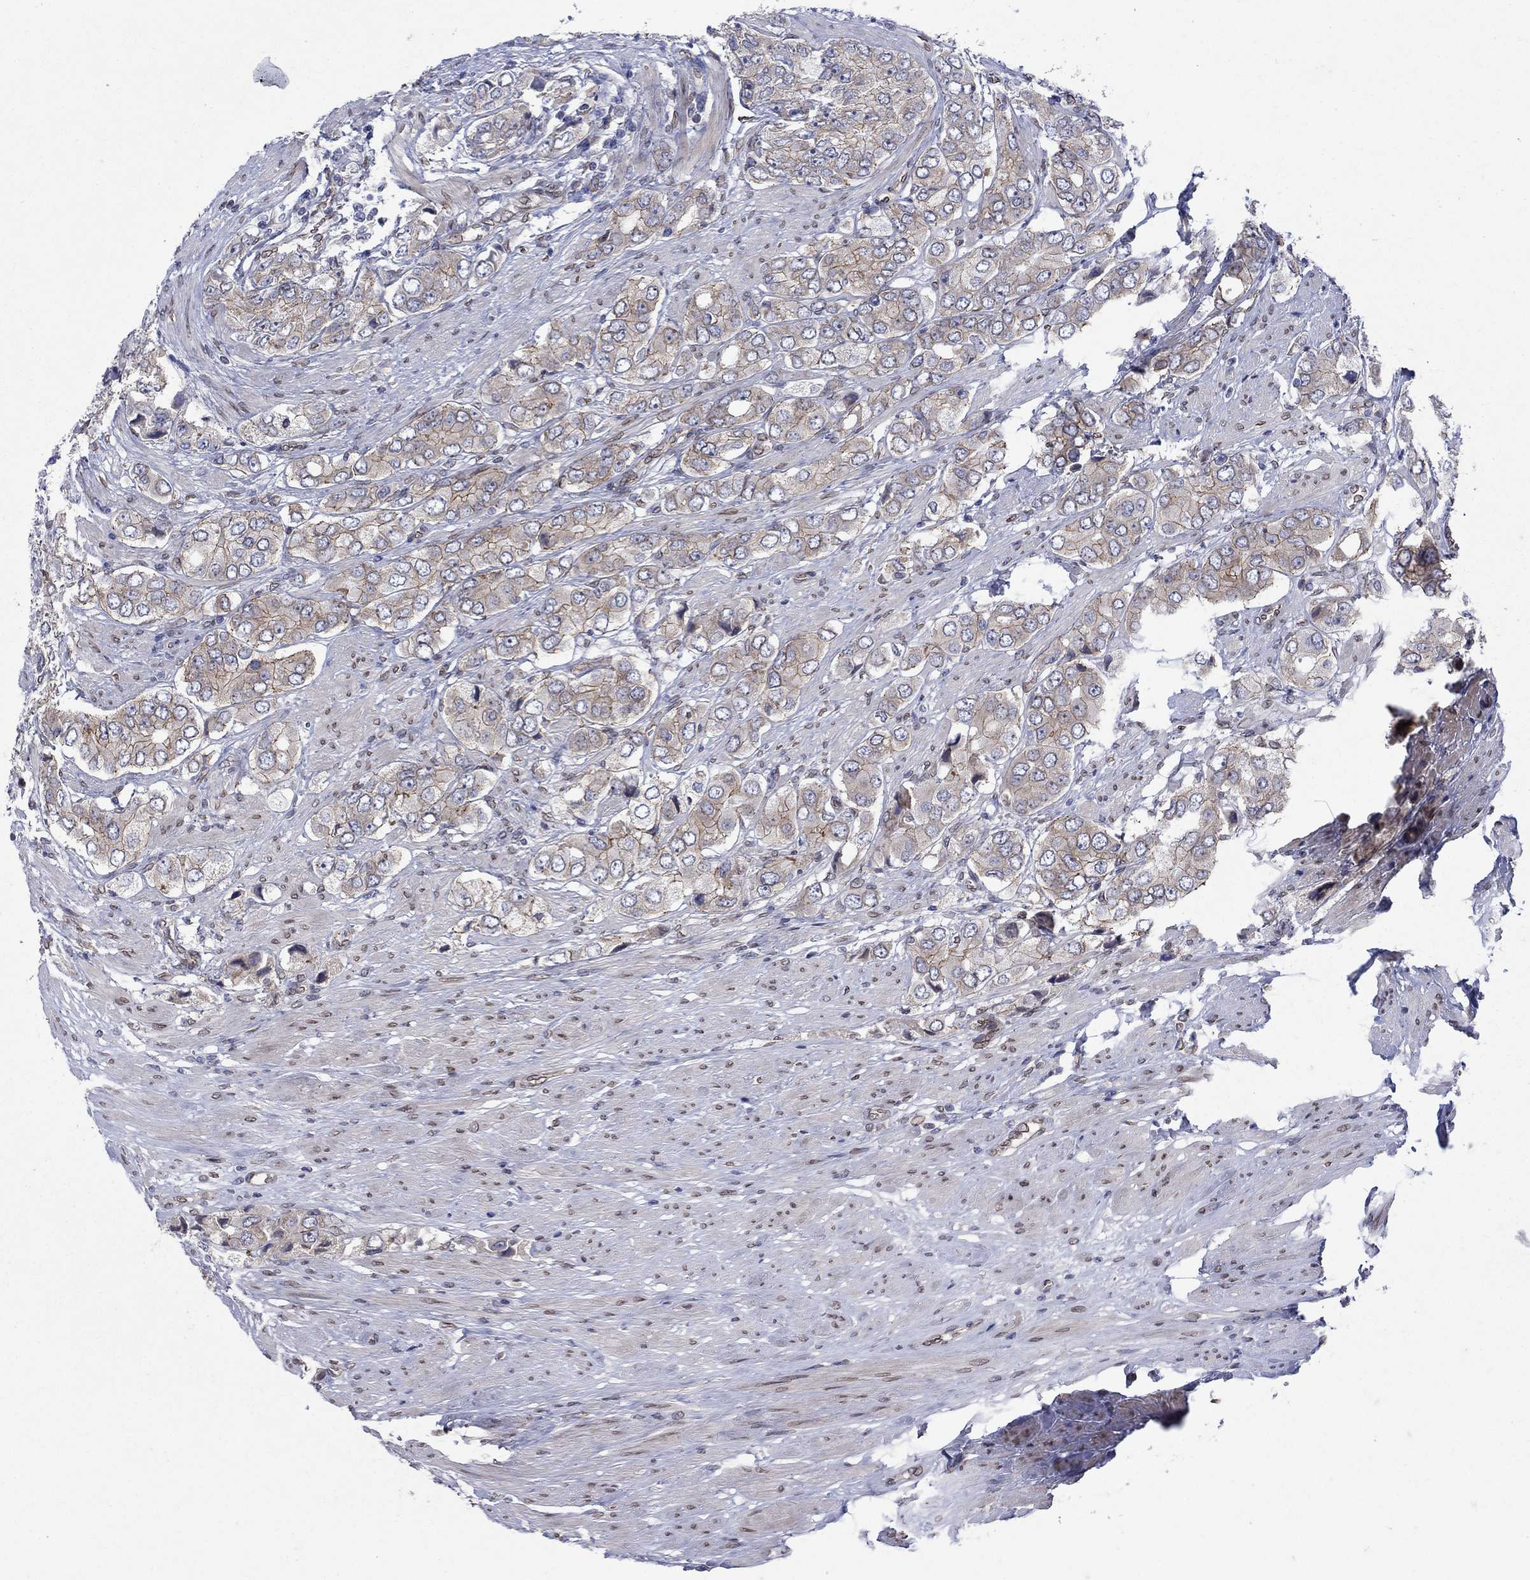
{"staining": {"intensity": "moderate", "quantity": ">75%", "location": "cytoplasmic/membranous"}, "tissue": "prostate cancer", "cell_type": "Tumor cells", "image_type": "cancer", "snomed": [{"axis": "morphology", "description": "Adenocarcinoma, Low grade"}, {"axis": "topography", "description": "Prostate"}], "caption": "This image reveals immunohistochemistry staining of prostate cancer, with medium moderate cytoplasmic/membranous expression in about >75% of tumor cells.", "gene": "EMC9", "patient": {"sex": "male", "age": 69}}